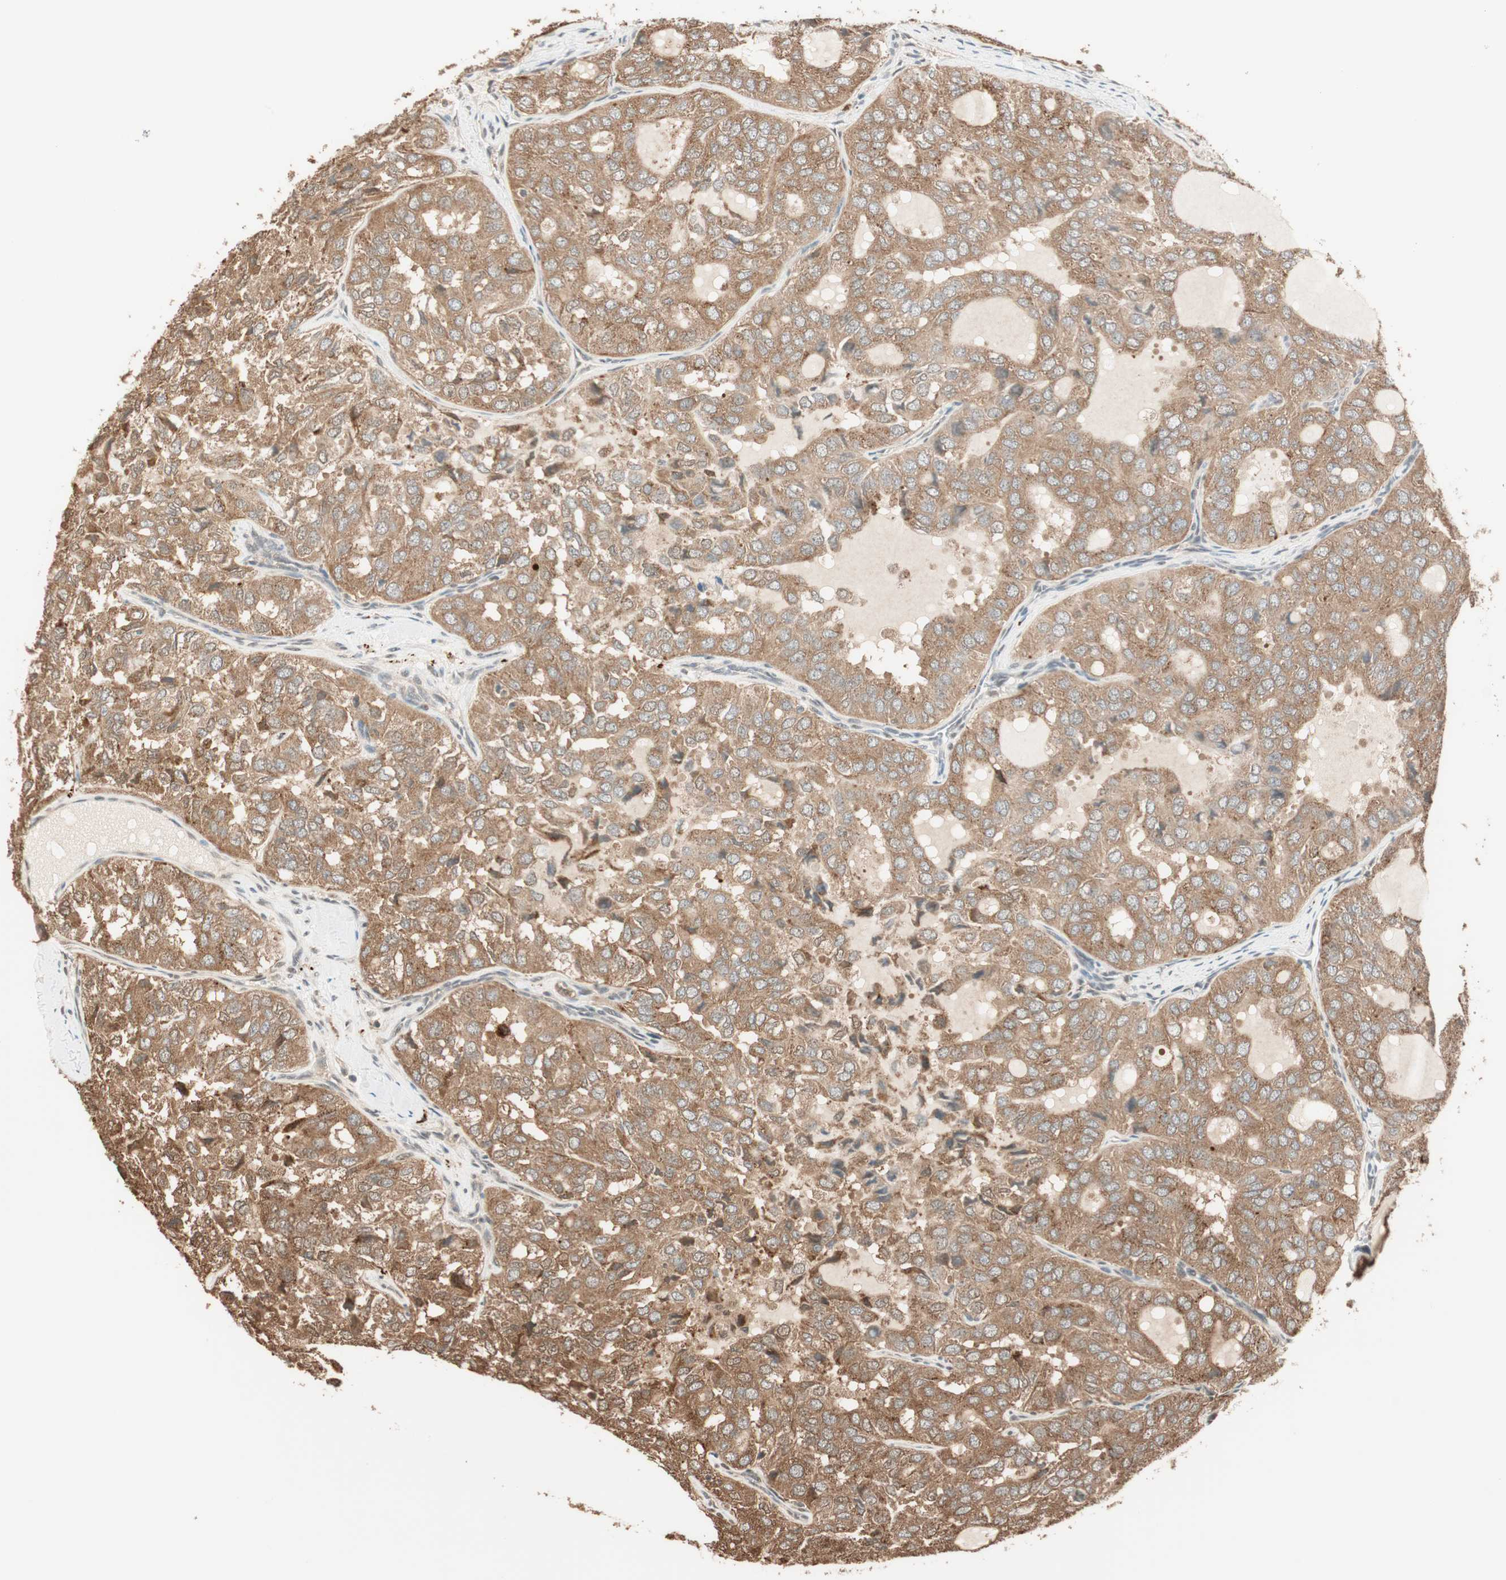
{"staining": {"intensity": "moderate", "quantity": ">75%", "location": "cytoplasmic/membranous"}, "tissue": "thyroid cancer", "cell_type": "Tumor cells", "image_type": "cancer", "snomed": [{"axis": "morphology", "description": "Follicular adenoma carcinoma, NOS"}, {"axis": "topography", "description": "Thyroid gland"}], "caption": "DAB (3,3'-diaminobenzidine) immunohistochemical staining of human thyroid cancer reveals moderate cytoplasmic/membranous protein staining in about >75% of tumor cells.", "gene": "ZNF443", "patient": {"sex": "male", "age": 75}}